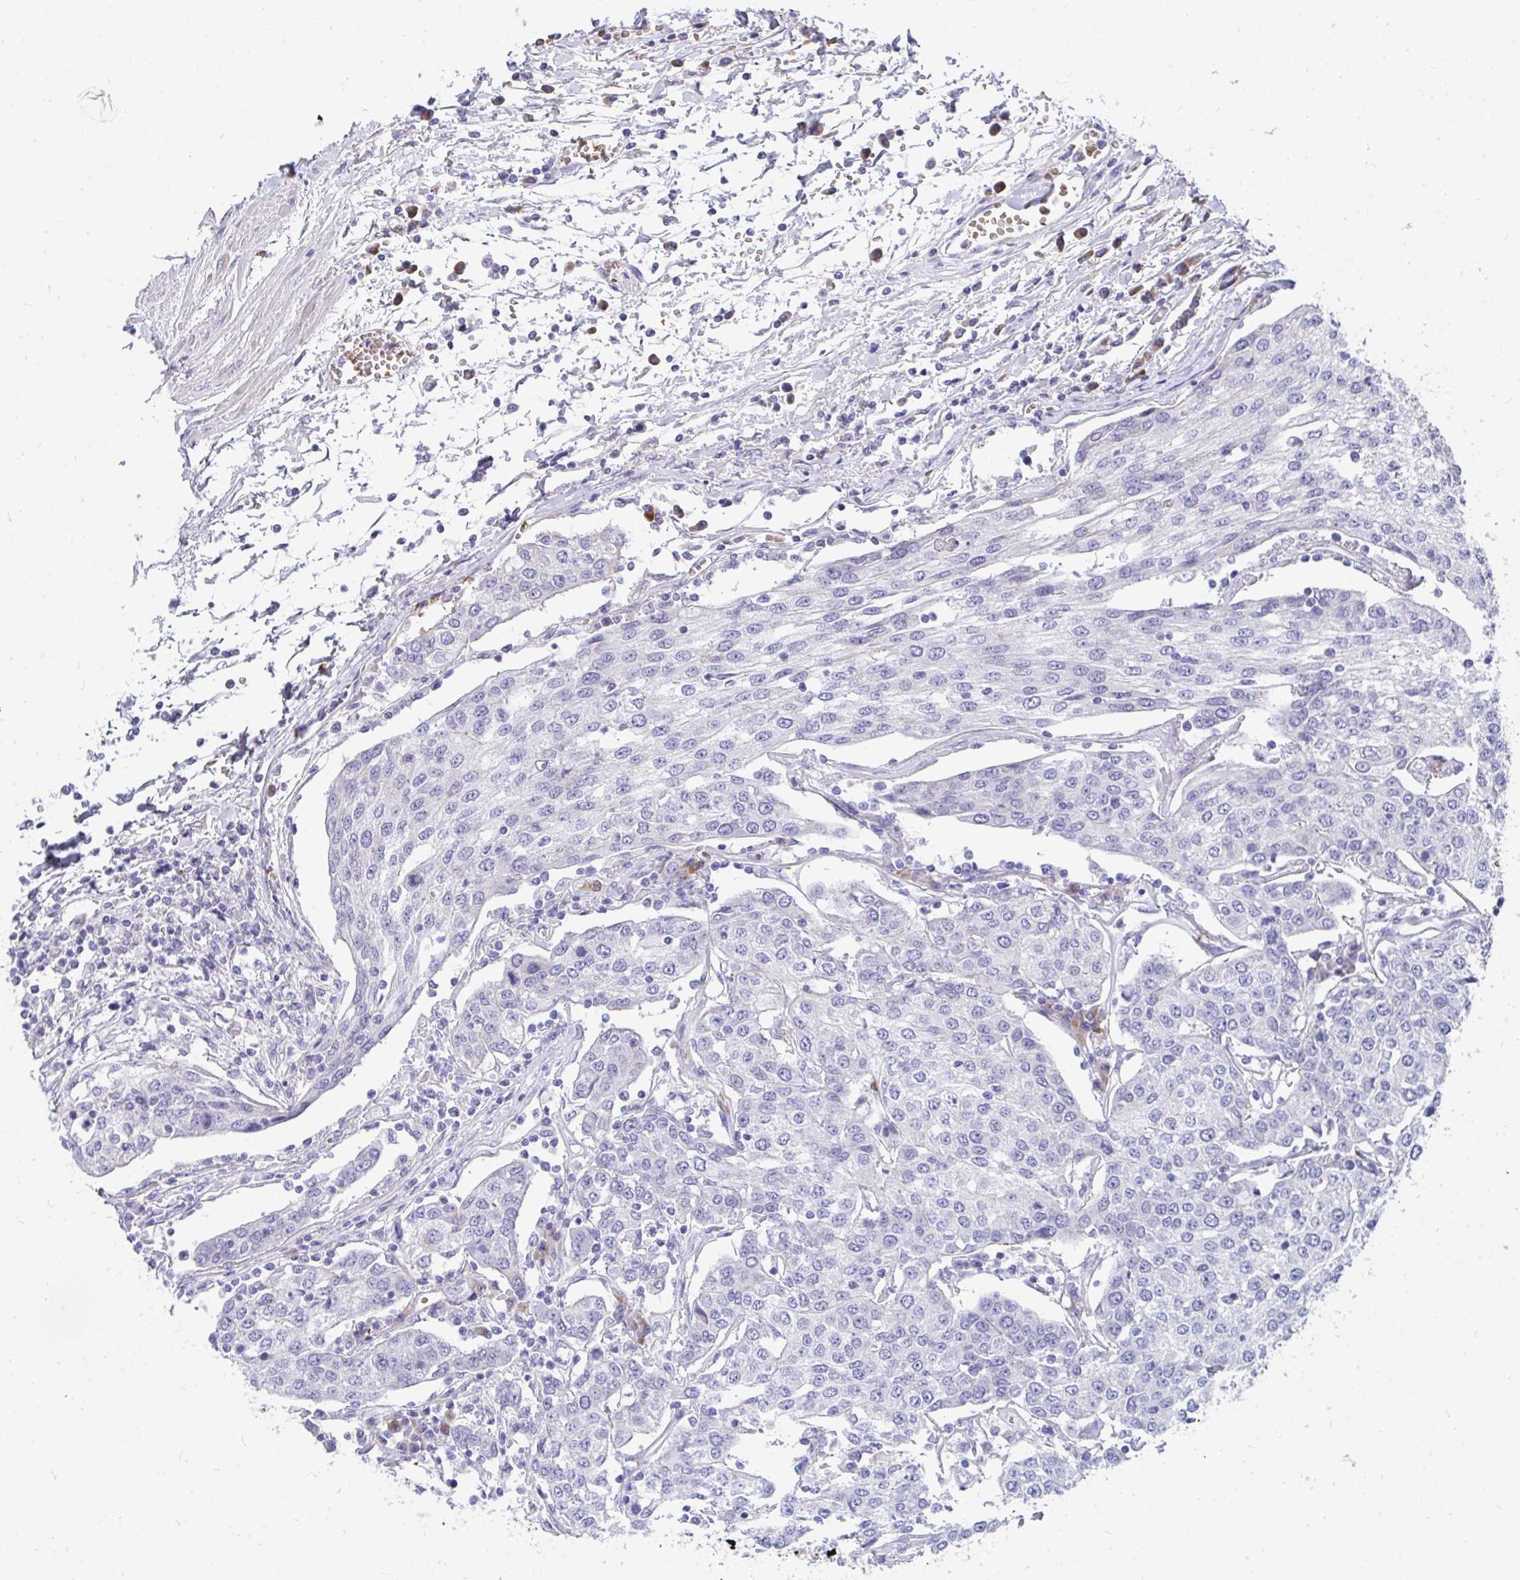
{"staining": {"intensity": "negative", "quantity": "none", "location": "none"}, "tissue": "urothelial cancer", "cell_type": "Tumor cells", "image_type": "cancer", "snomed": [{"axis": "morphology", "description": "Urothelial carcinoma, High grade"}, {"axis": "topography", "description": "Urinary bladder"}], "caption": "Tumor cells are negative for brown protein staining in urothelial cancer.", "gene": "MROH2B", "patient": {"sex": "female", "age": 85}}